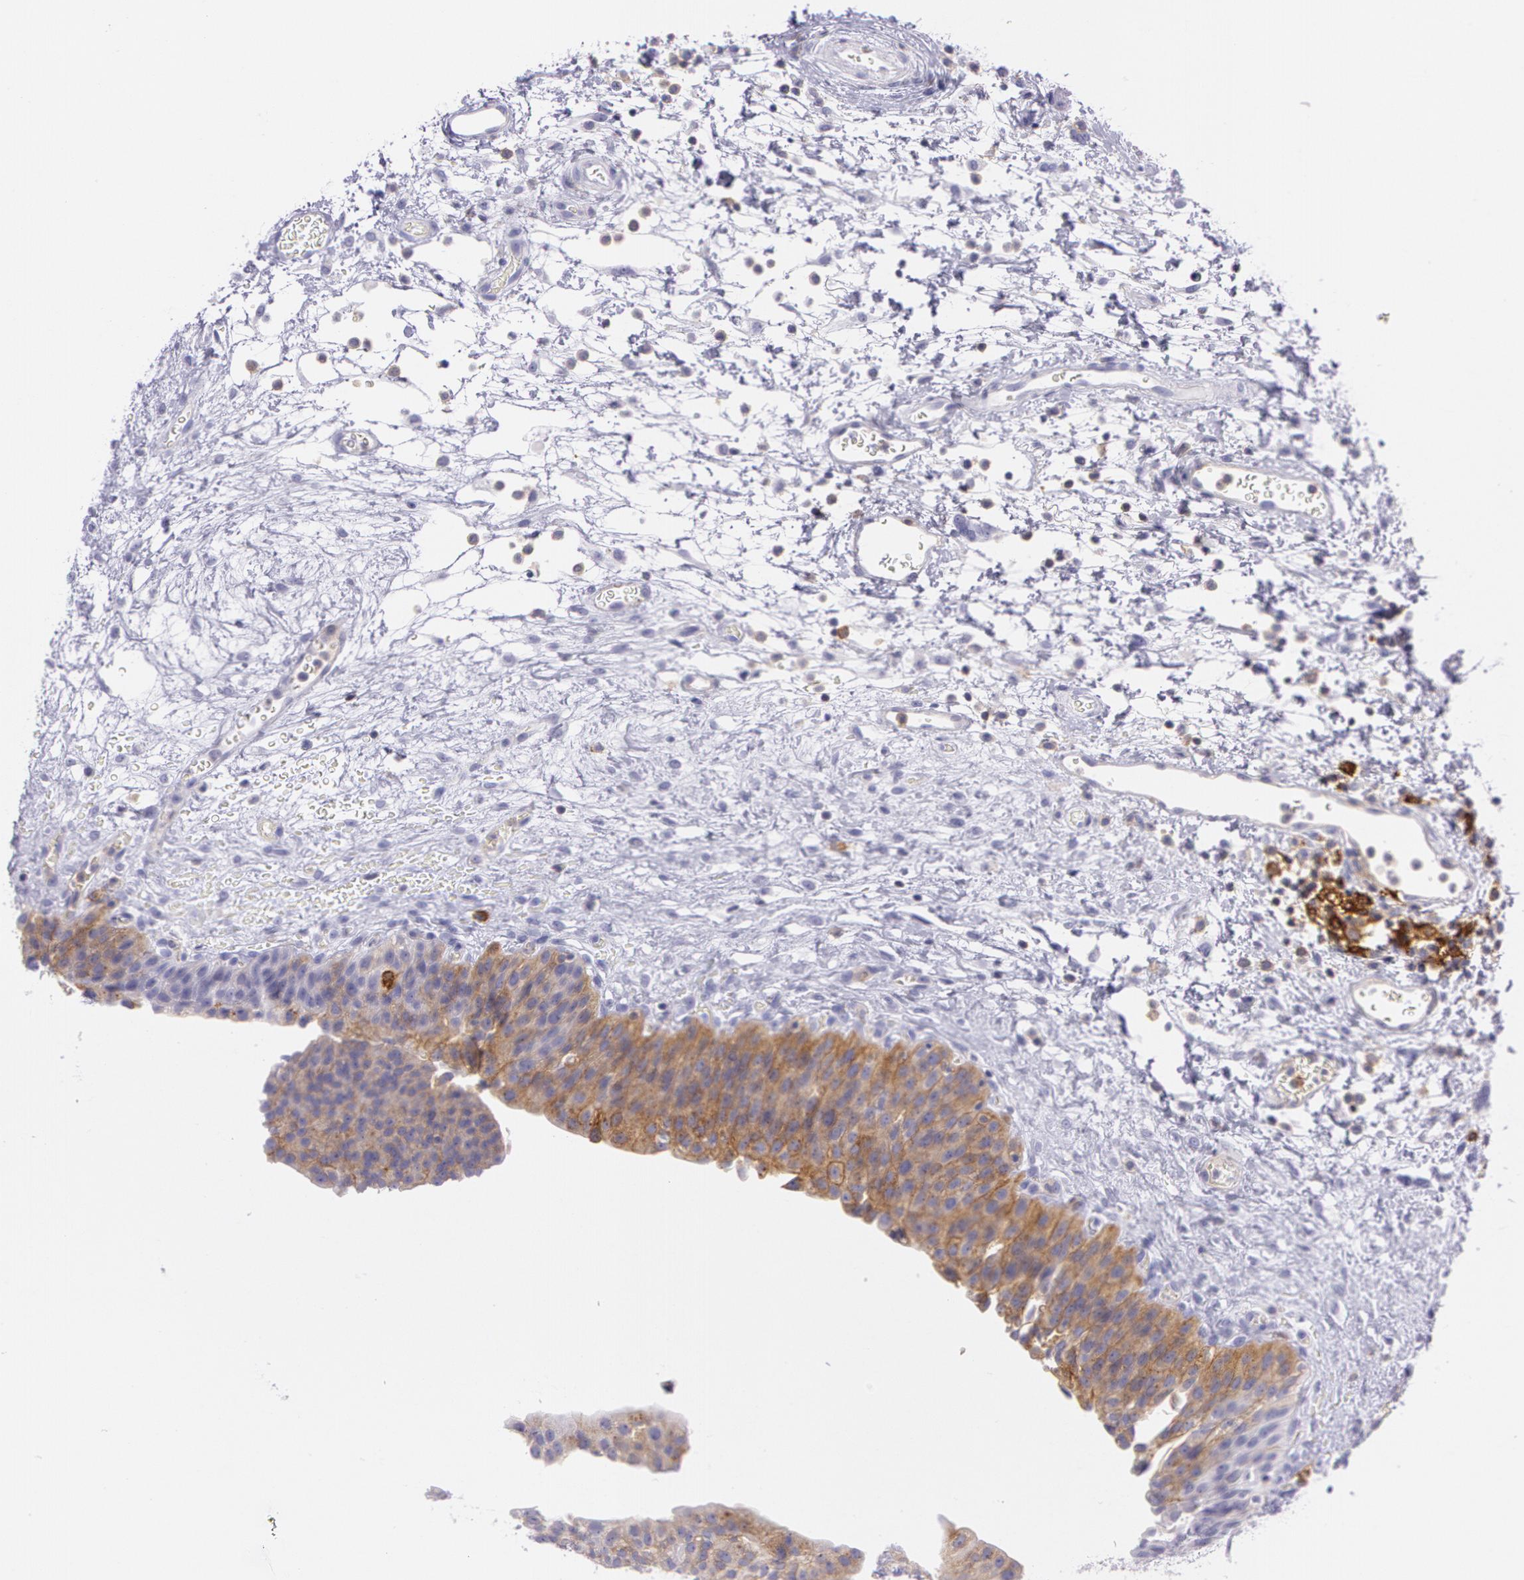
{"staining": {"intensity": "strong", "quantity": ">75%", "location": "cytoplasmic/membranous"}, "tissue": "urinary bladder", "cell_type": "Urothelial cells", "image_type": "normal", "snomed": [{"axis": "morphology", "description": "Normal tissue, NOS"}, {"axis": "topography", "description": "Smooth muscle"}, {"axis": "topography", "description": "Urinary bladder"}], "caption": "Immunohistochemical staining of benign human urinary bladder shows strong cytoplasmic/membranous protein positivity in about >75% of urothelial cells. (DAB (3,3'-diaminobenzidine) IHC with brightfield microscopy, high magnification).", "gene": "LY75", "patient": {"sex": "male", "age": 35}}